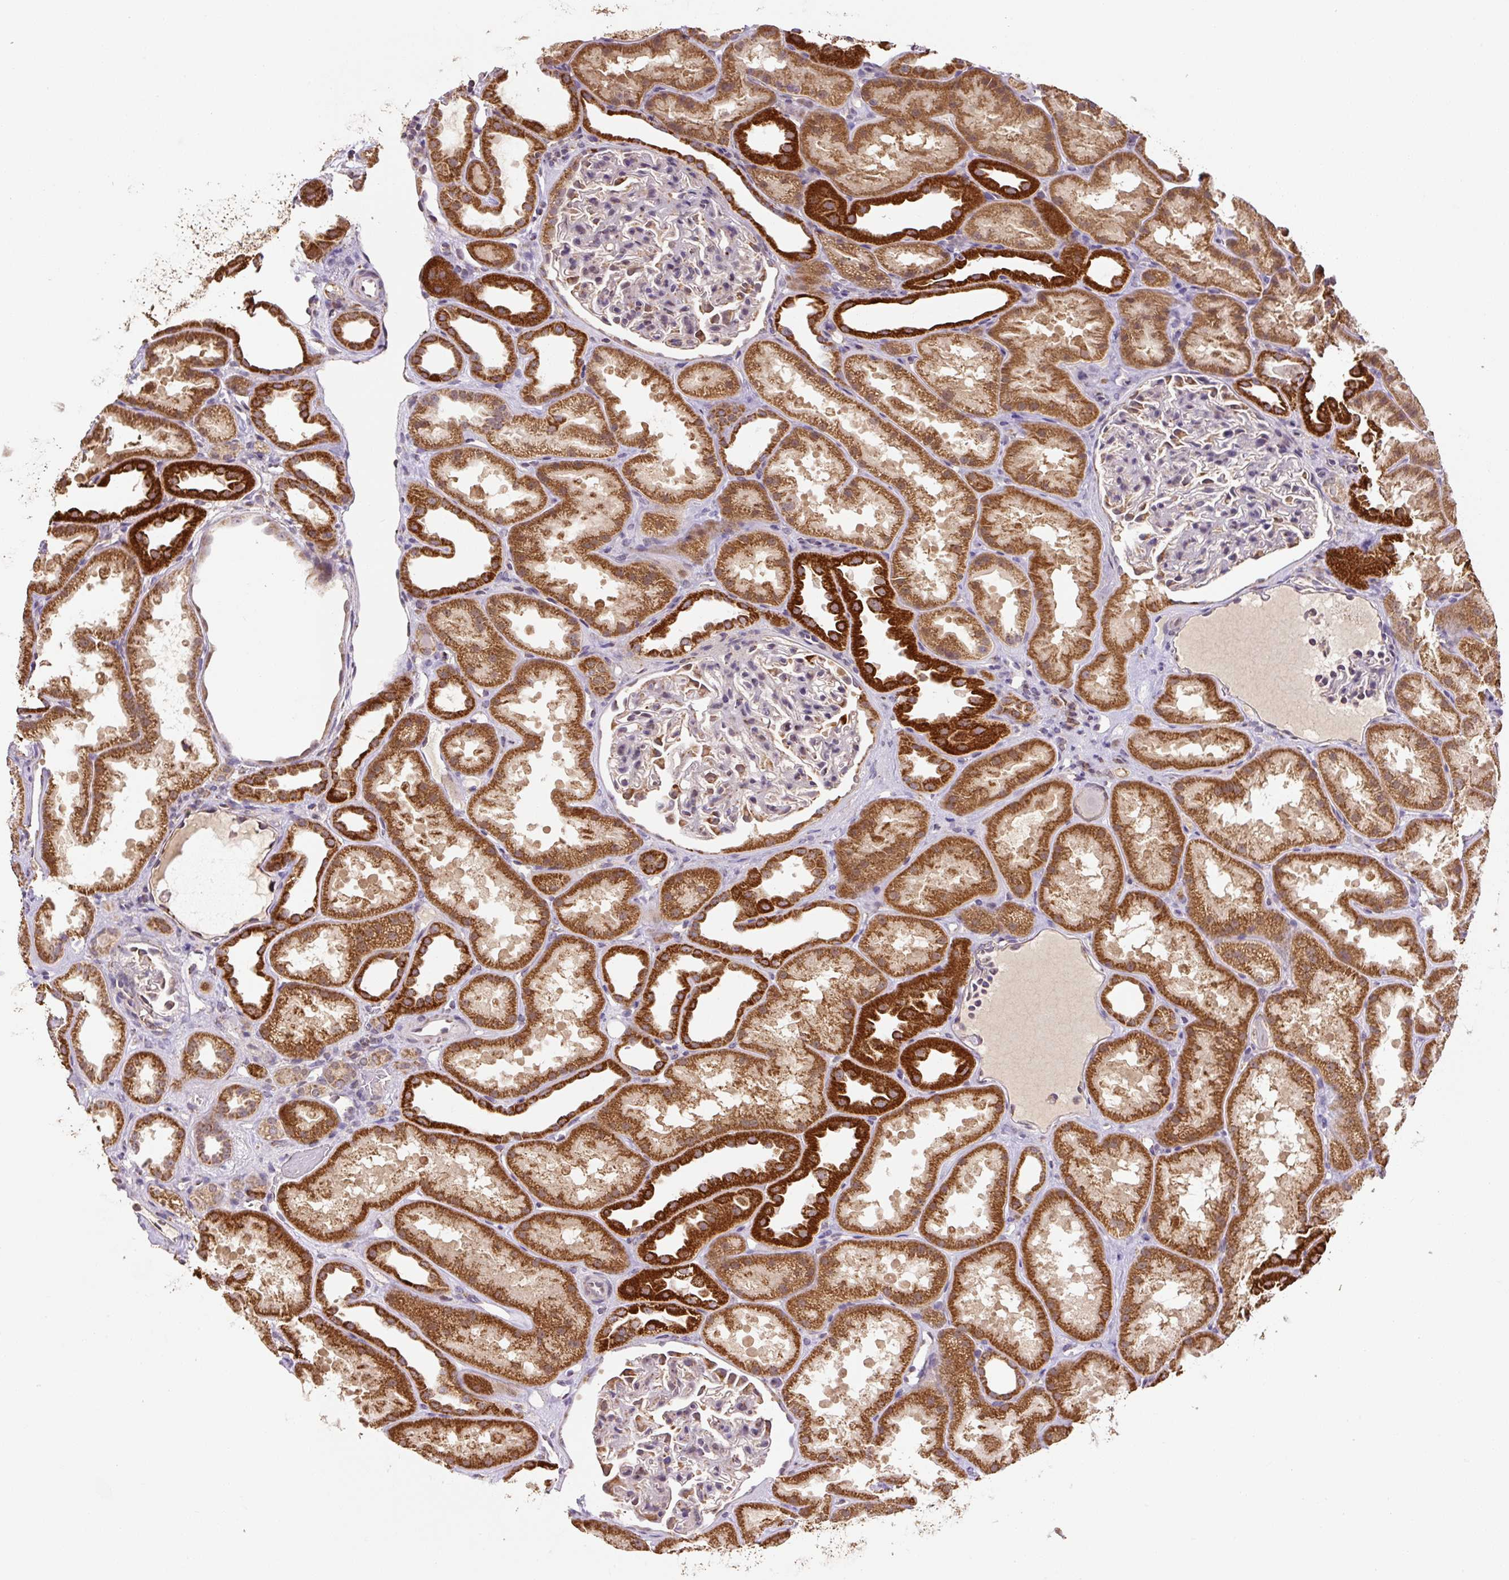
{"staining": {"intensity": "moderate", "quantity": "<25%", "location": "cytoplasmic/membranous"}, "tissue": "kidney", "cell_type": "Cells in glomeruli", "image_type": "normal", "snomed": [{"axis": "morphology", "description": "Normal tissue, NOS"}, {"axis": "topography", "description": "Kidney"}], "caption": "DAB immunohistochemical staining of unremarkable kidney displays moderate cytoplasmic/membranous protein staining in approximately <25% of cells in glomeruli. Immunohistochemistry (ihc) stains the protein of interest in brown and the nuclei are stained blue.", "gene": "MFSD9", "patient": {"sex": "male", "age": 61}}